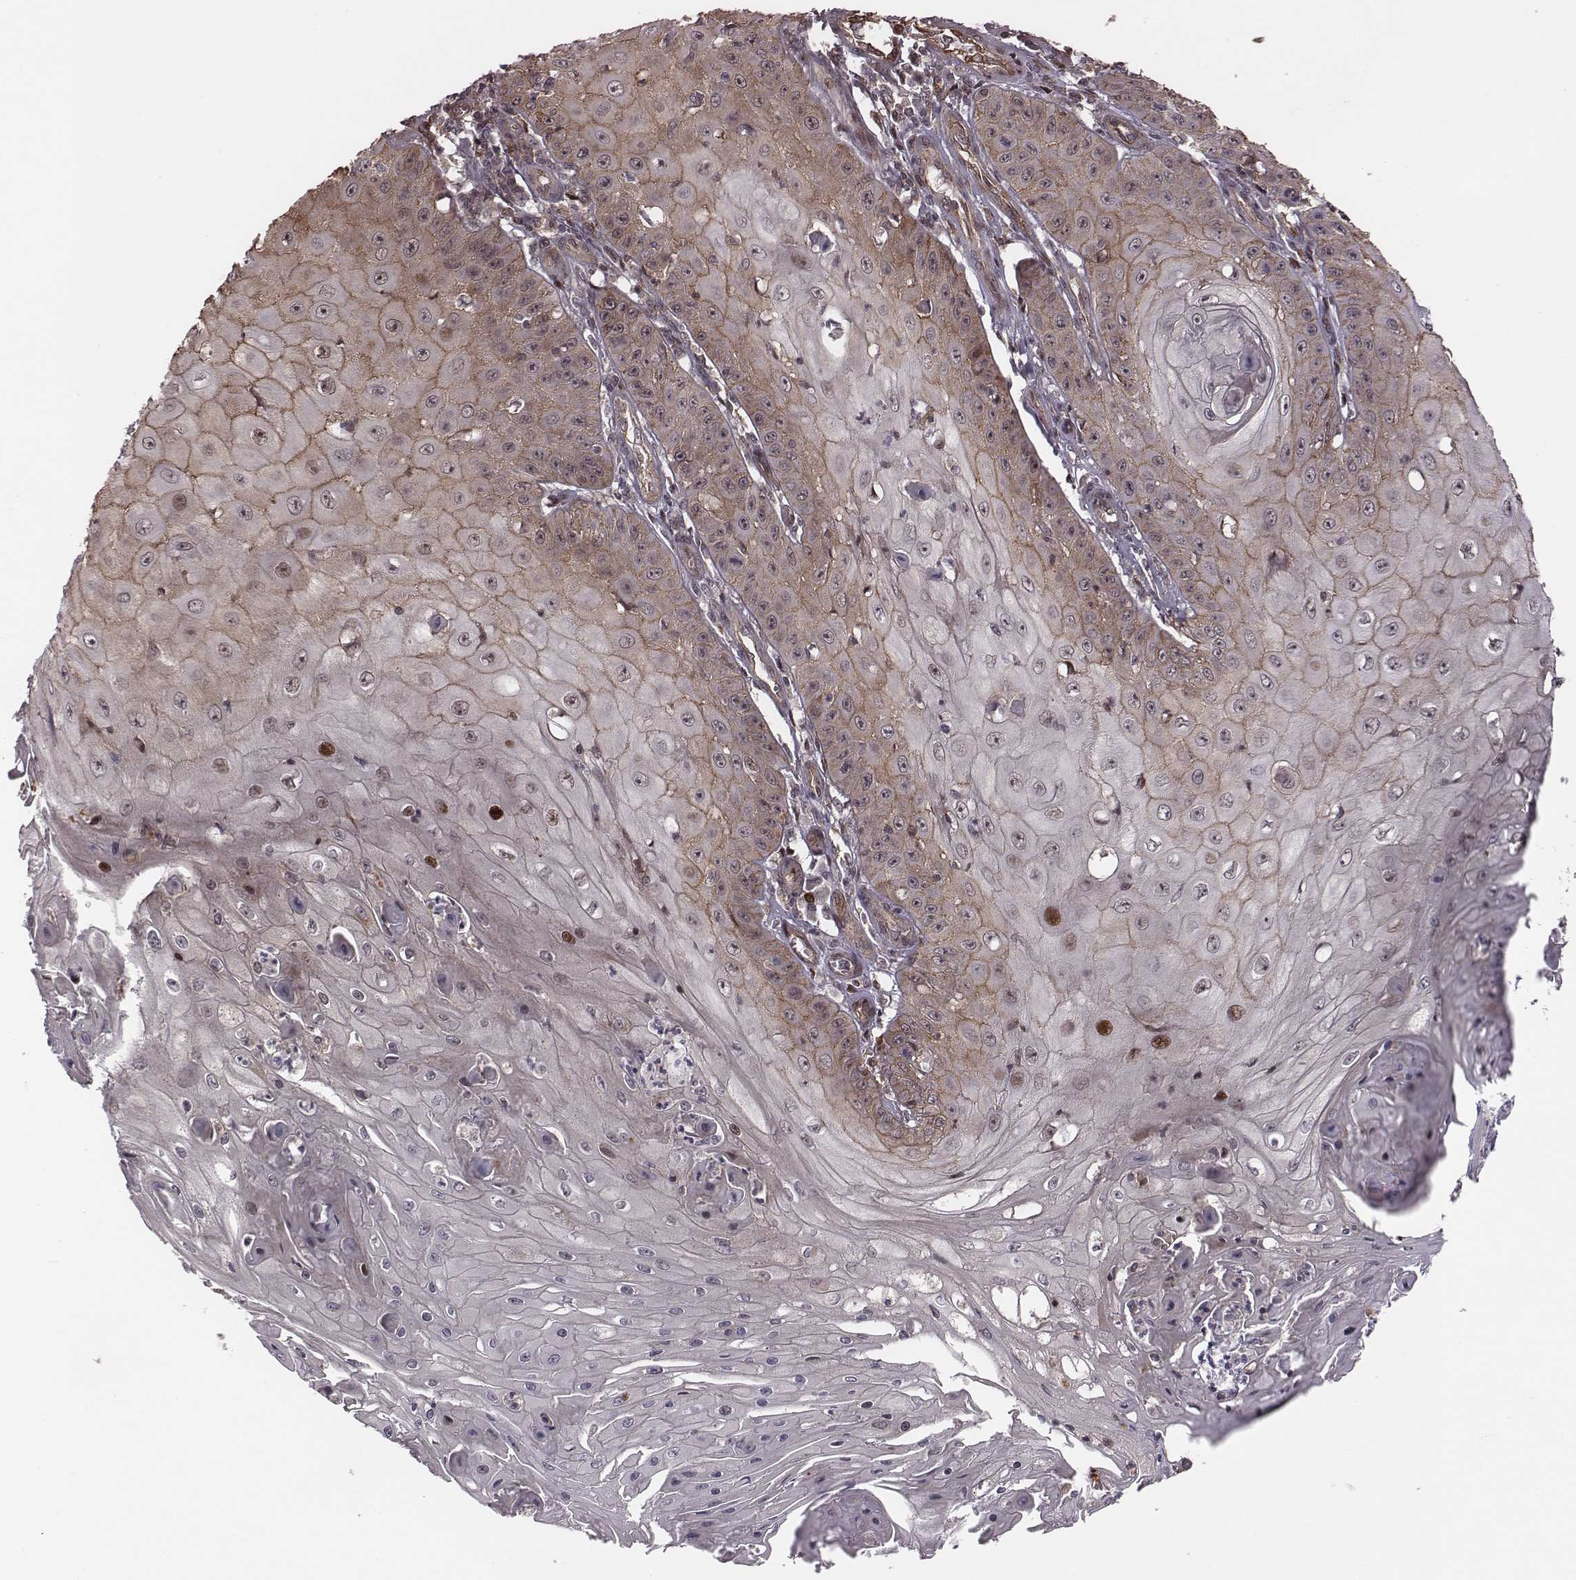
{"staining": {"intensity": "weak", "quantity": "25%-75%", "location": "cytoplasmic/membranous"}, "tissue": "skin cancer", "cell_type": "Tumor cells", "image_type": "cancer", "snomed": [{"axis": "morphology", "description": "Squamous cell carcinoma, NOS"}, {"axis": "topography", "description": "Skin"}], "caption": "High-power microscopy captured an IHC photomicrograph of skin squamous cell carcinoma, revealing weak cytoplasmic/membranous positivity in about 25%-75% of tumor cells.", "gene": "RPL3", "patient": {"sex": "male", "age": 70}}